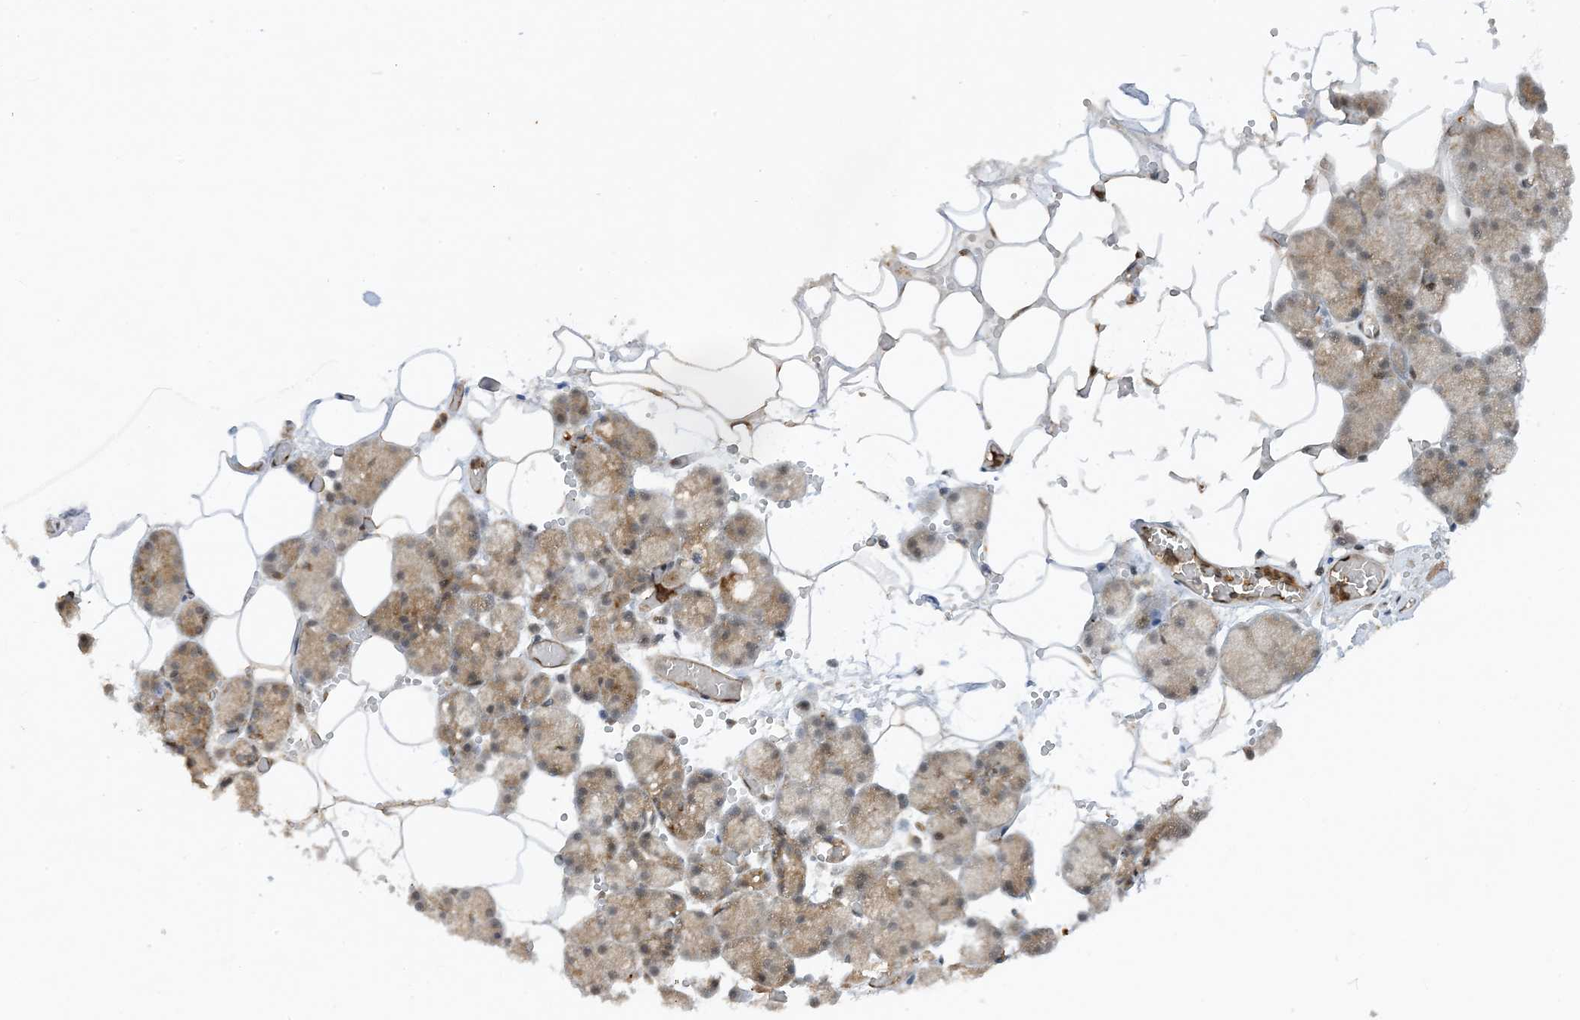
{"staining": {"intensity": "moderate", "quantity": "<25%", "location": "cytoplasmic/membranous"}, "tissue": "salivary gland", "cell_type": "Glandular cells", "image_type": "normal", "snomed": [{"axis": "morphology", "description": "Normal tissue, NOS"}, {"axis": "topography", "description": "Salivary gland"}], "caption": "Immunohistochemical staining of benign salivary gland displays moderate cytoplasmic/membranous protein positivity in about <25% of glandular cells.", "gene": "CERT1", "patient": {"sex": "male", "age": 62}}